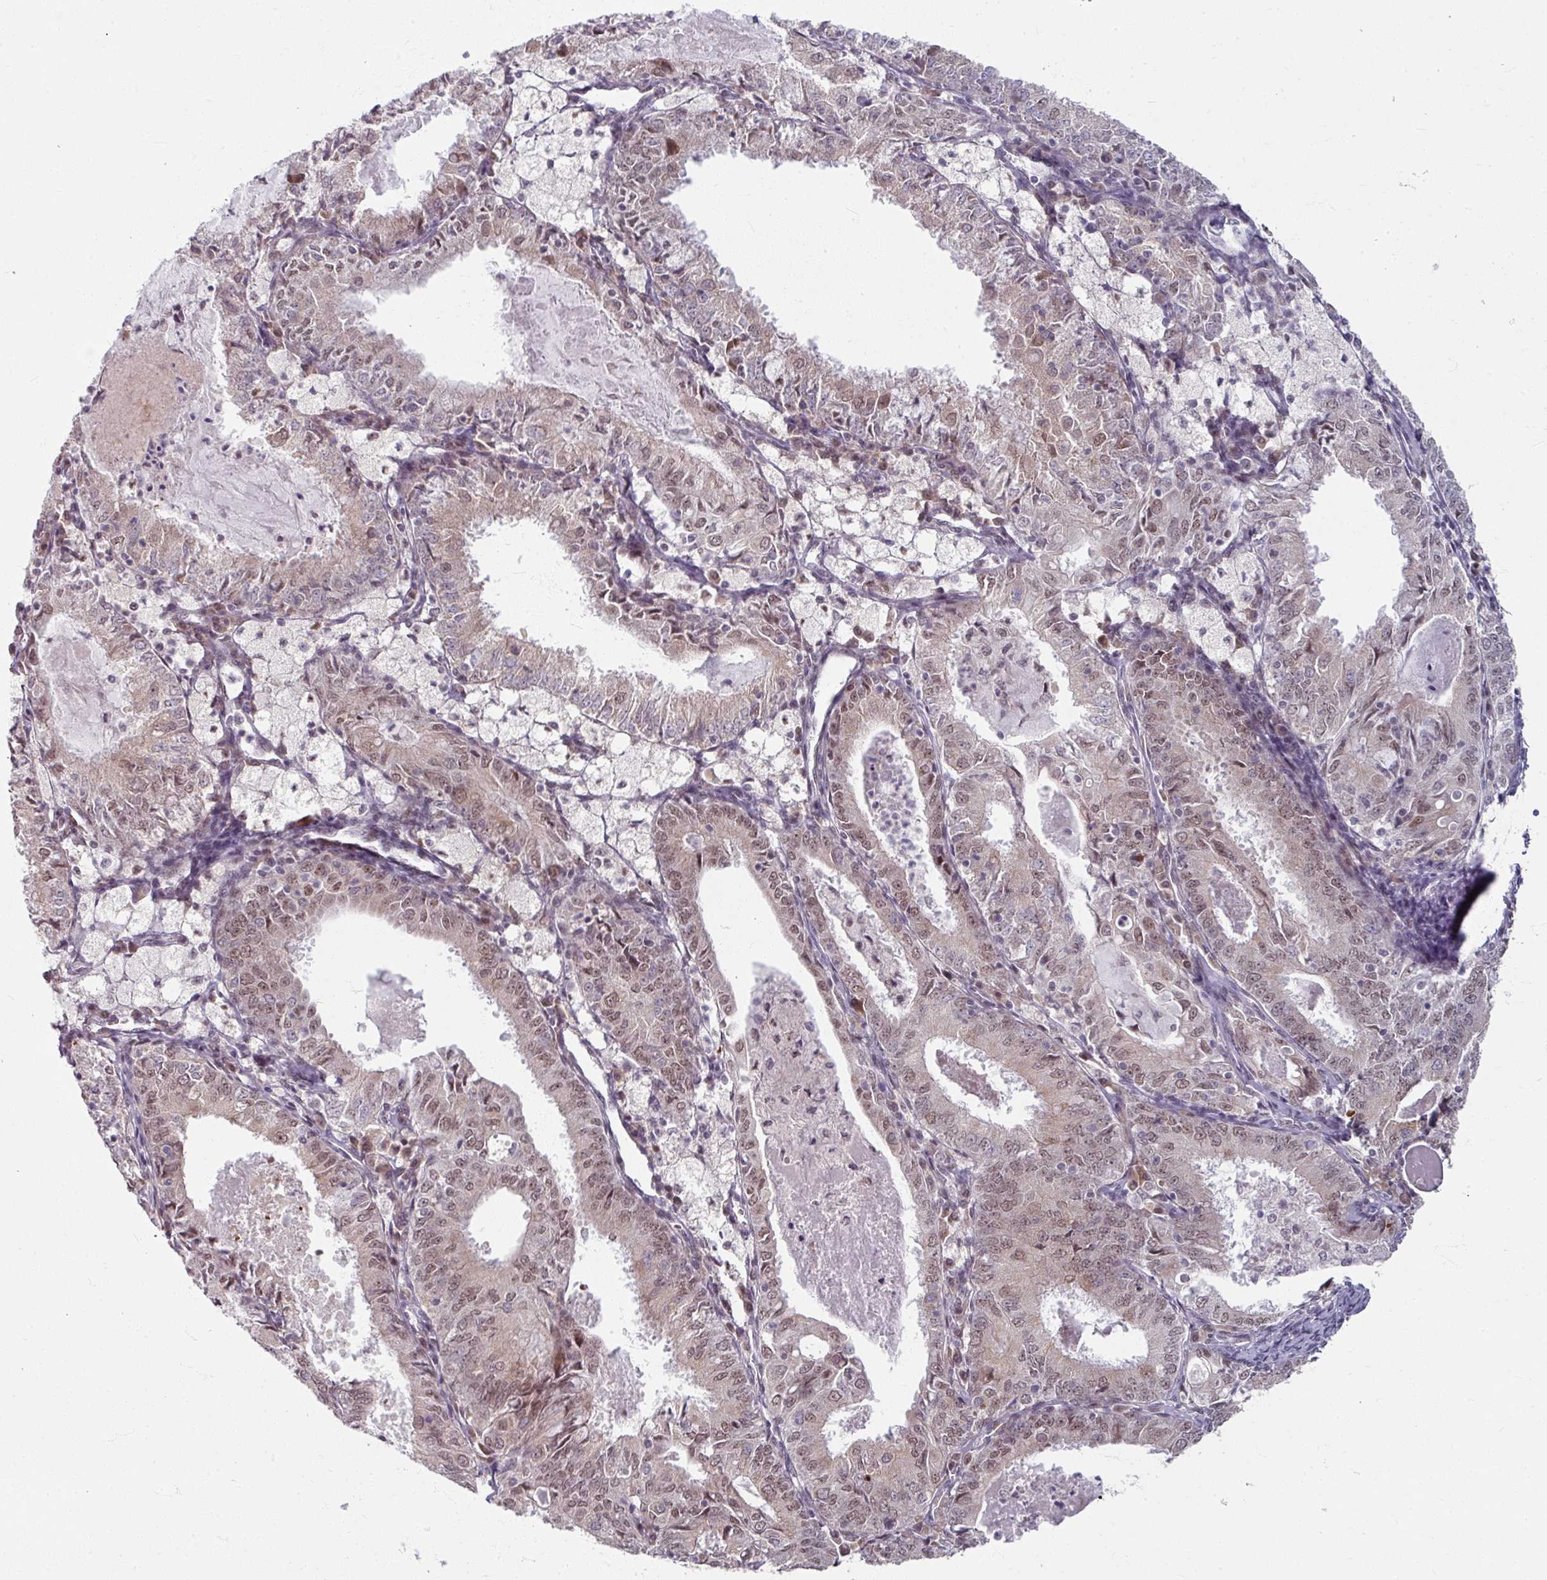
{"staining": {"intensity": "weak", "quantity": ">75%", "location": "cytoplasmic/membranous,nuclear"}, "tissue": "endometrial cancer", "cell_type": "Tumor cells", "image_type": "cancer", "snomed": [{"axis": "morphology", "description": "Adenocarcinoma, NOS"}, {"axis": "topography", "description": "Endometrium"}], "caption": "High-power microscopy captured an IHC image of endometrial adenocarcinoma, revealing weak cytoplasmic/membranous and nuclear positivity in approximately >75% of tumor cells.", "gene": "KLC3", "patient": {"sex": "female", "age": 57}}